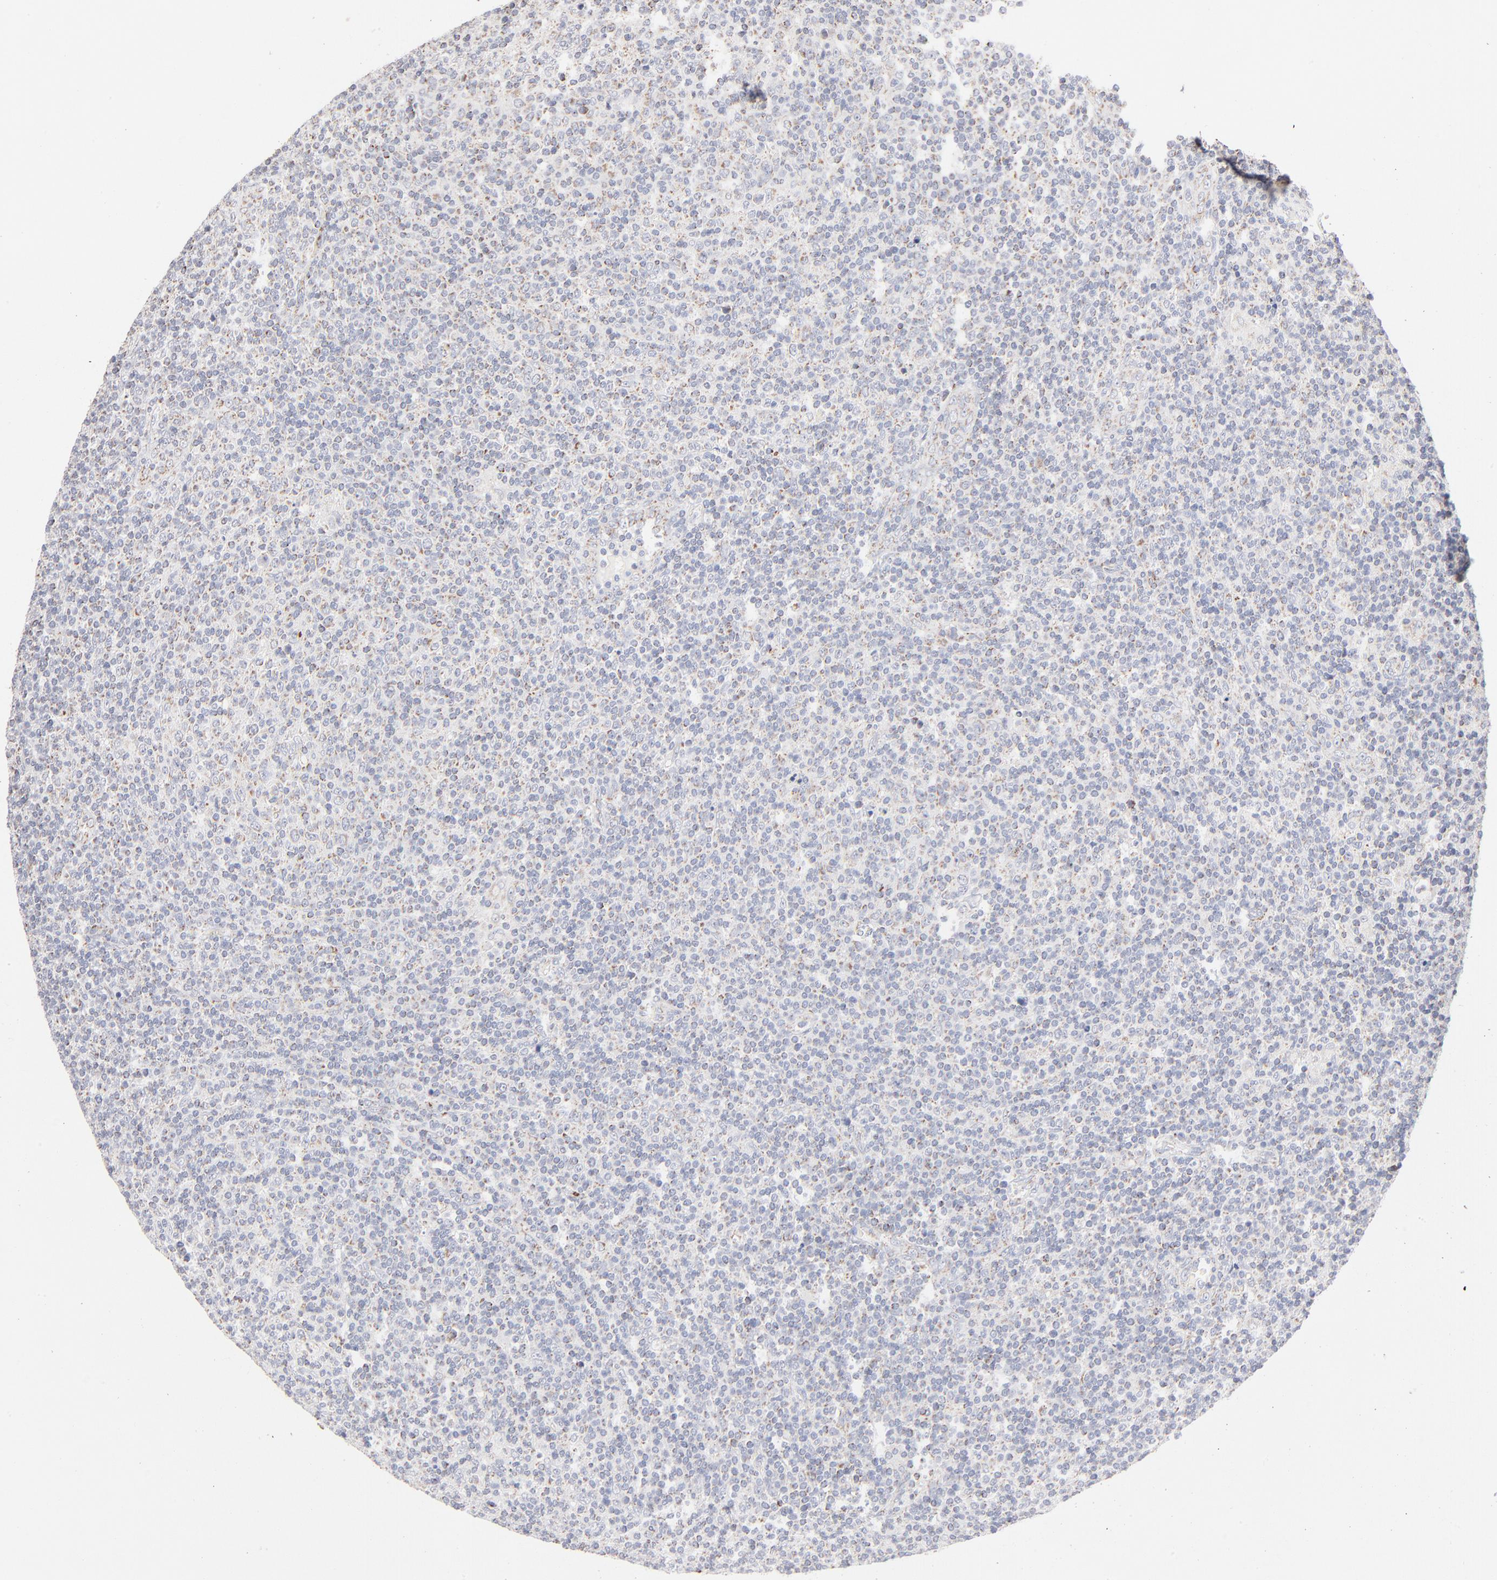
{"staining": {"intensity": "weak", "quantity": "25%-75%", "location": "cytoplasmic/membranous"}, "tissue": "lymphoma", "cell_type": "Tumor cells", "image_type": "cancer", "snomed": [{"axis": "morphology", "description": "Malignant lymphoma, non-Hodgkin's type, Low grade"}, {"axis": "topography", "description": "Lymph node"}], "caption": "High-magnification brightfield microscopy of lymphoma stained with DAB (3,3'-diaminobenzidine) (brown) and counterstained with hematoxylin (blue). tumor cells exhibit weak cytoplasmic/membranous expression is identified in about25%-75% of cells.", "gene": "MRPL58", "patient": {"sex": "male", "age": 70}}